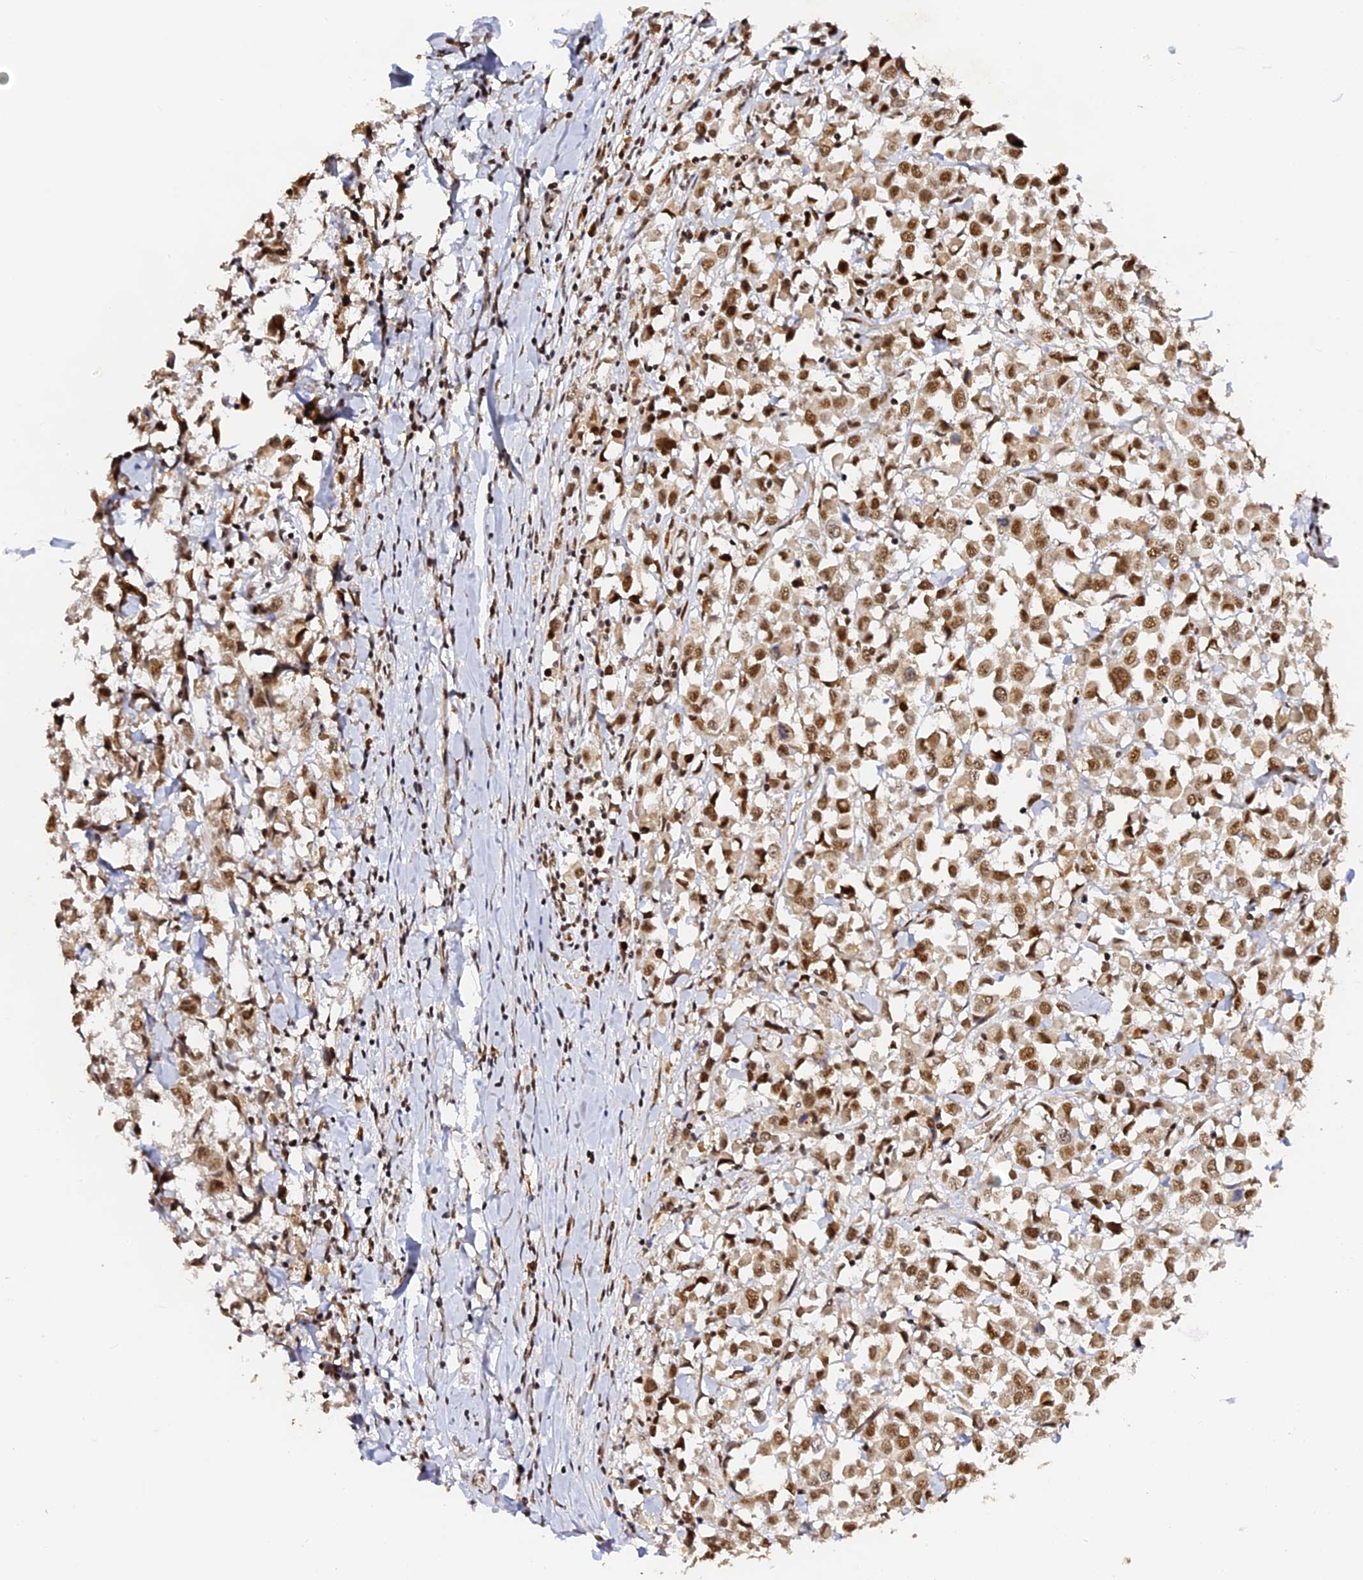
{"staining": {"intensity": "moderate", "quantity": ">75%", "location": "nuclear"}, "tissue": "breast cancer", "cell_type": "Tumor cells", "image_type": "cancer", "snomed": [{"axis": "morphology", "description": "Duct carcinoma"}, {"axis": "topography", "description": "Breast"}], "caption": "Breast infiltrating ductal carcinoma stained for a protein exhibits moderate nuclear positivity in tumor cells.", "gene": "MCRS1", "patient": {"sex": "female", "age": 61}}